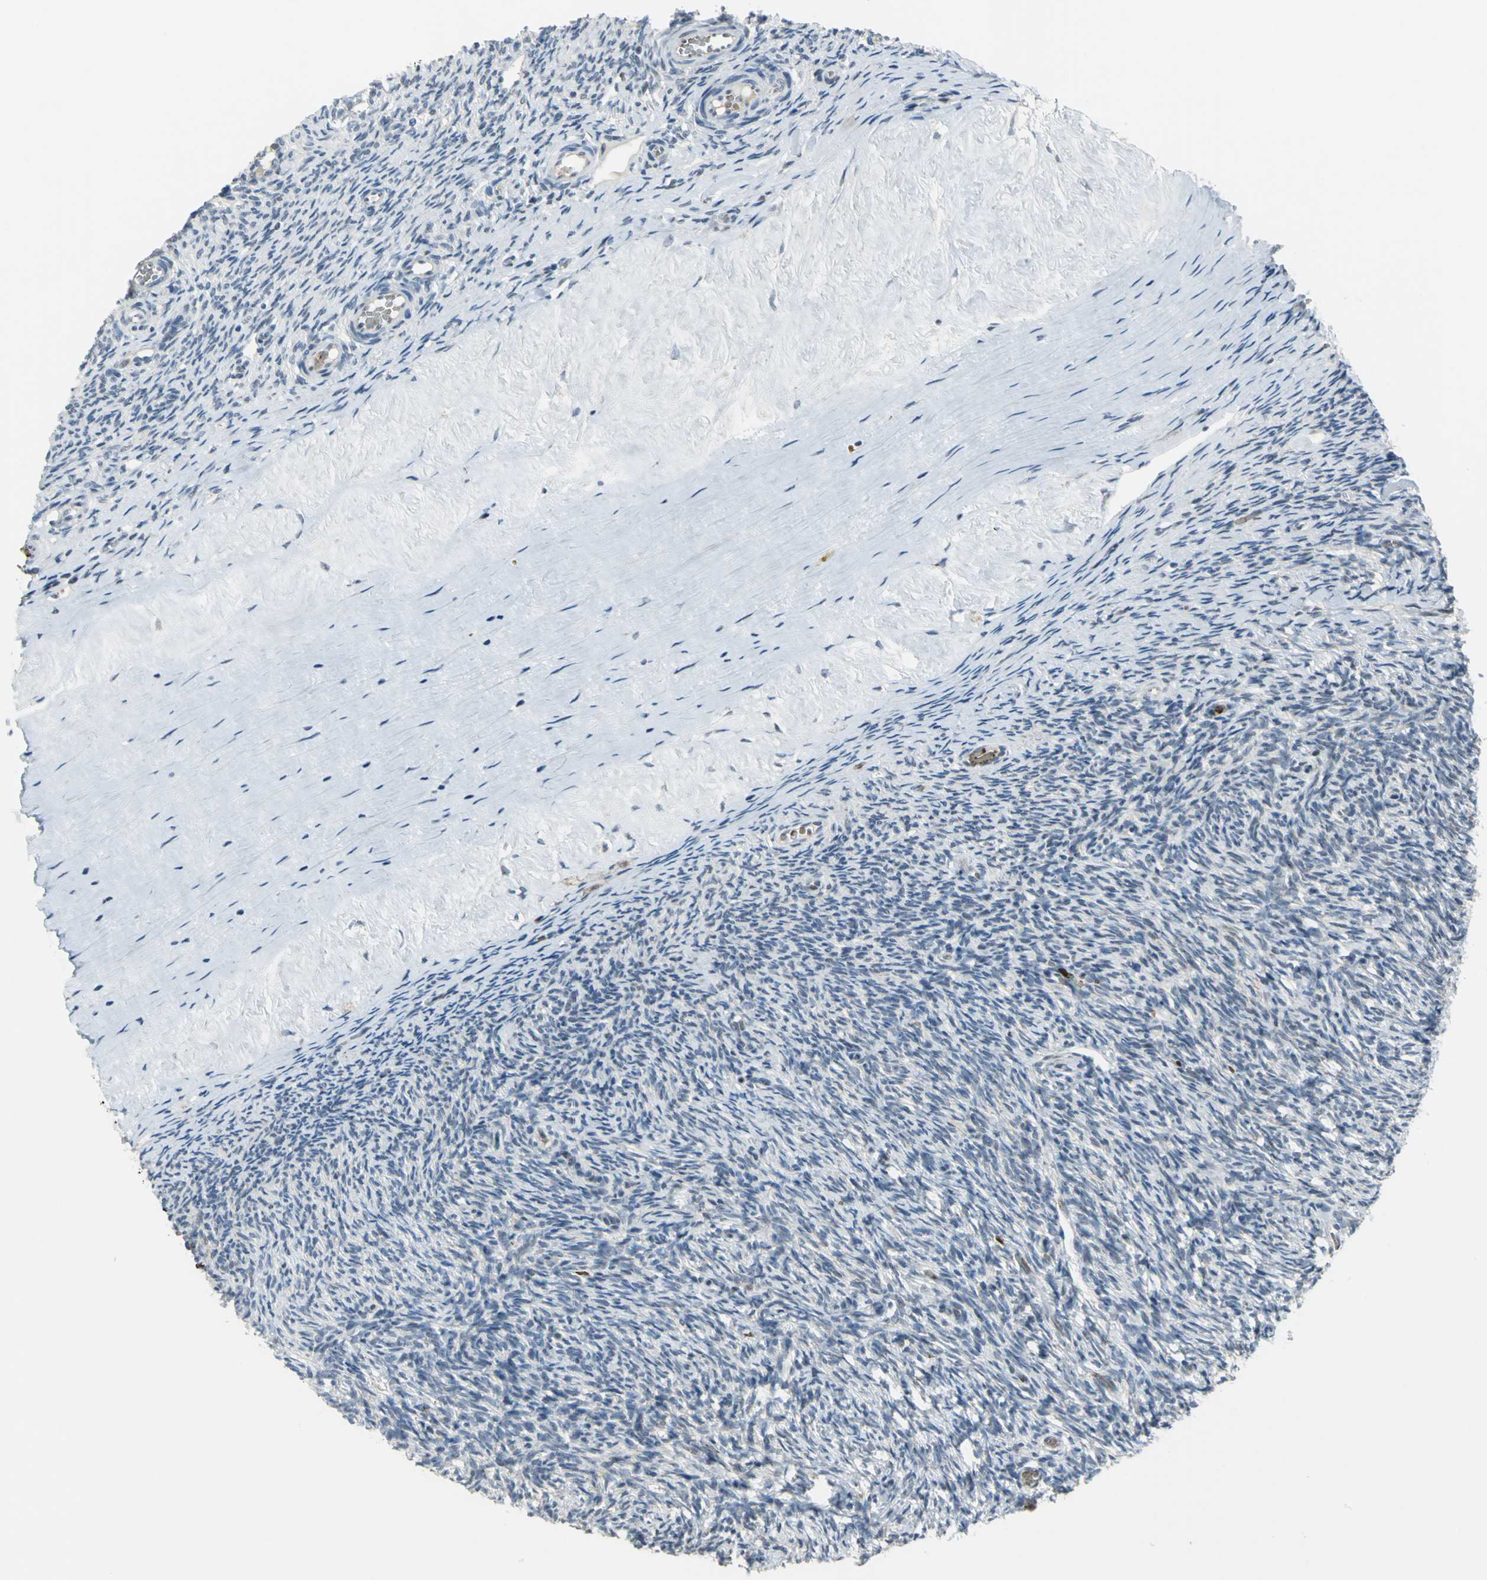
{"staining": {"intensity": "weak", "quantity": "25%-75%", "location": "nuclear"}, "tissue": "ovary", "cell_type": "Follicle cells", "image_type": "normal", "snomed": [{"axis": "morphology", "description": "Normal tissue, NOS"}, {"axis": "topography", "description": "Ovary"}], "caption": "Ovary stained with DAB immunohistochemistry displays low levels of weak nuclear positivity in approximately 25%-75% of follicle cells. Using DAB (brown) and hematoxylin (blue) stains, captured at high magnification using brightfield microscopy.", "gene": "GLI3", "patient": {"sex": "female", "age": 60}}